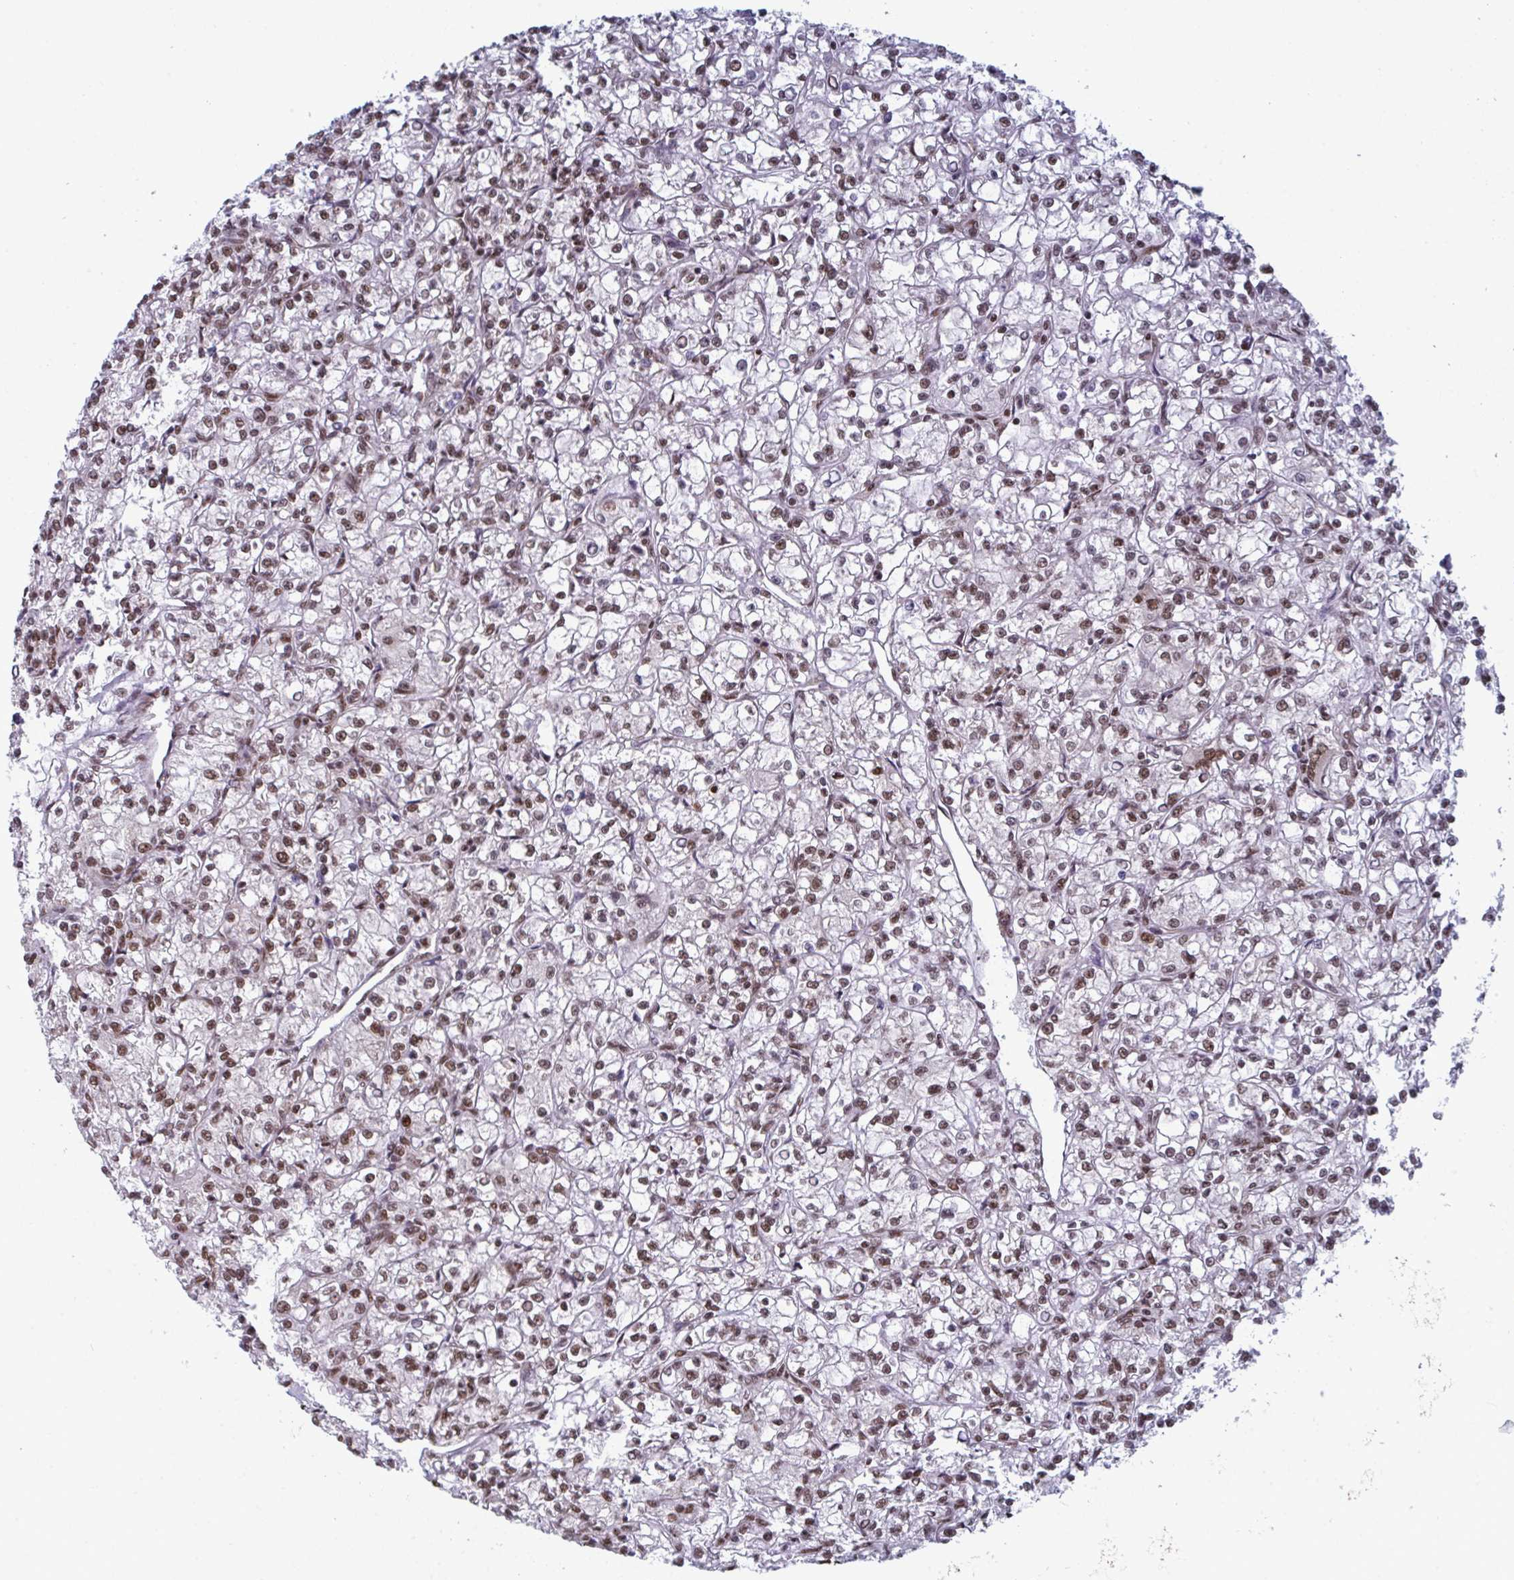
{"staining": {"intensity": "moderate", "quantity": ">75%", "location": "nuclear"}, "tissue": "renal cancer", "cell_type": "Tumor cells", "image_type": "cancer", "snomed": [{"axis": "morphology", "description": "Adenocarcinoma, NOS"}, {"axis": "topography", "description": "Kidney"}], "caption": "High-magnification brightfield microscopy of renal cancer (adenocarcinoma) stained with DAB (3,3'-diaminobenzidine) (brown) and counterstained with hematoxylin (blue). tumor cells exhibit moderate nuclear positivity is present in about>75% of cells. (DAB (3,3'-diaminobenzidine) IHC with brightfield microscopy, high magnification).", "gene": "GAR1", "patient": {"sex": "female", "age": 59}}